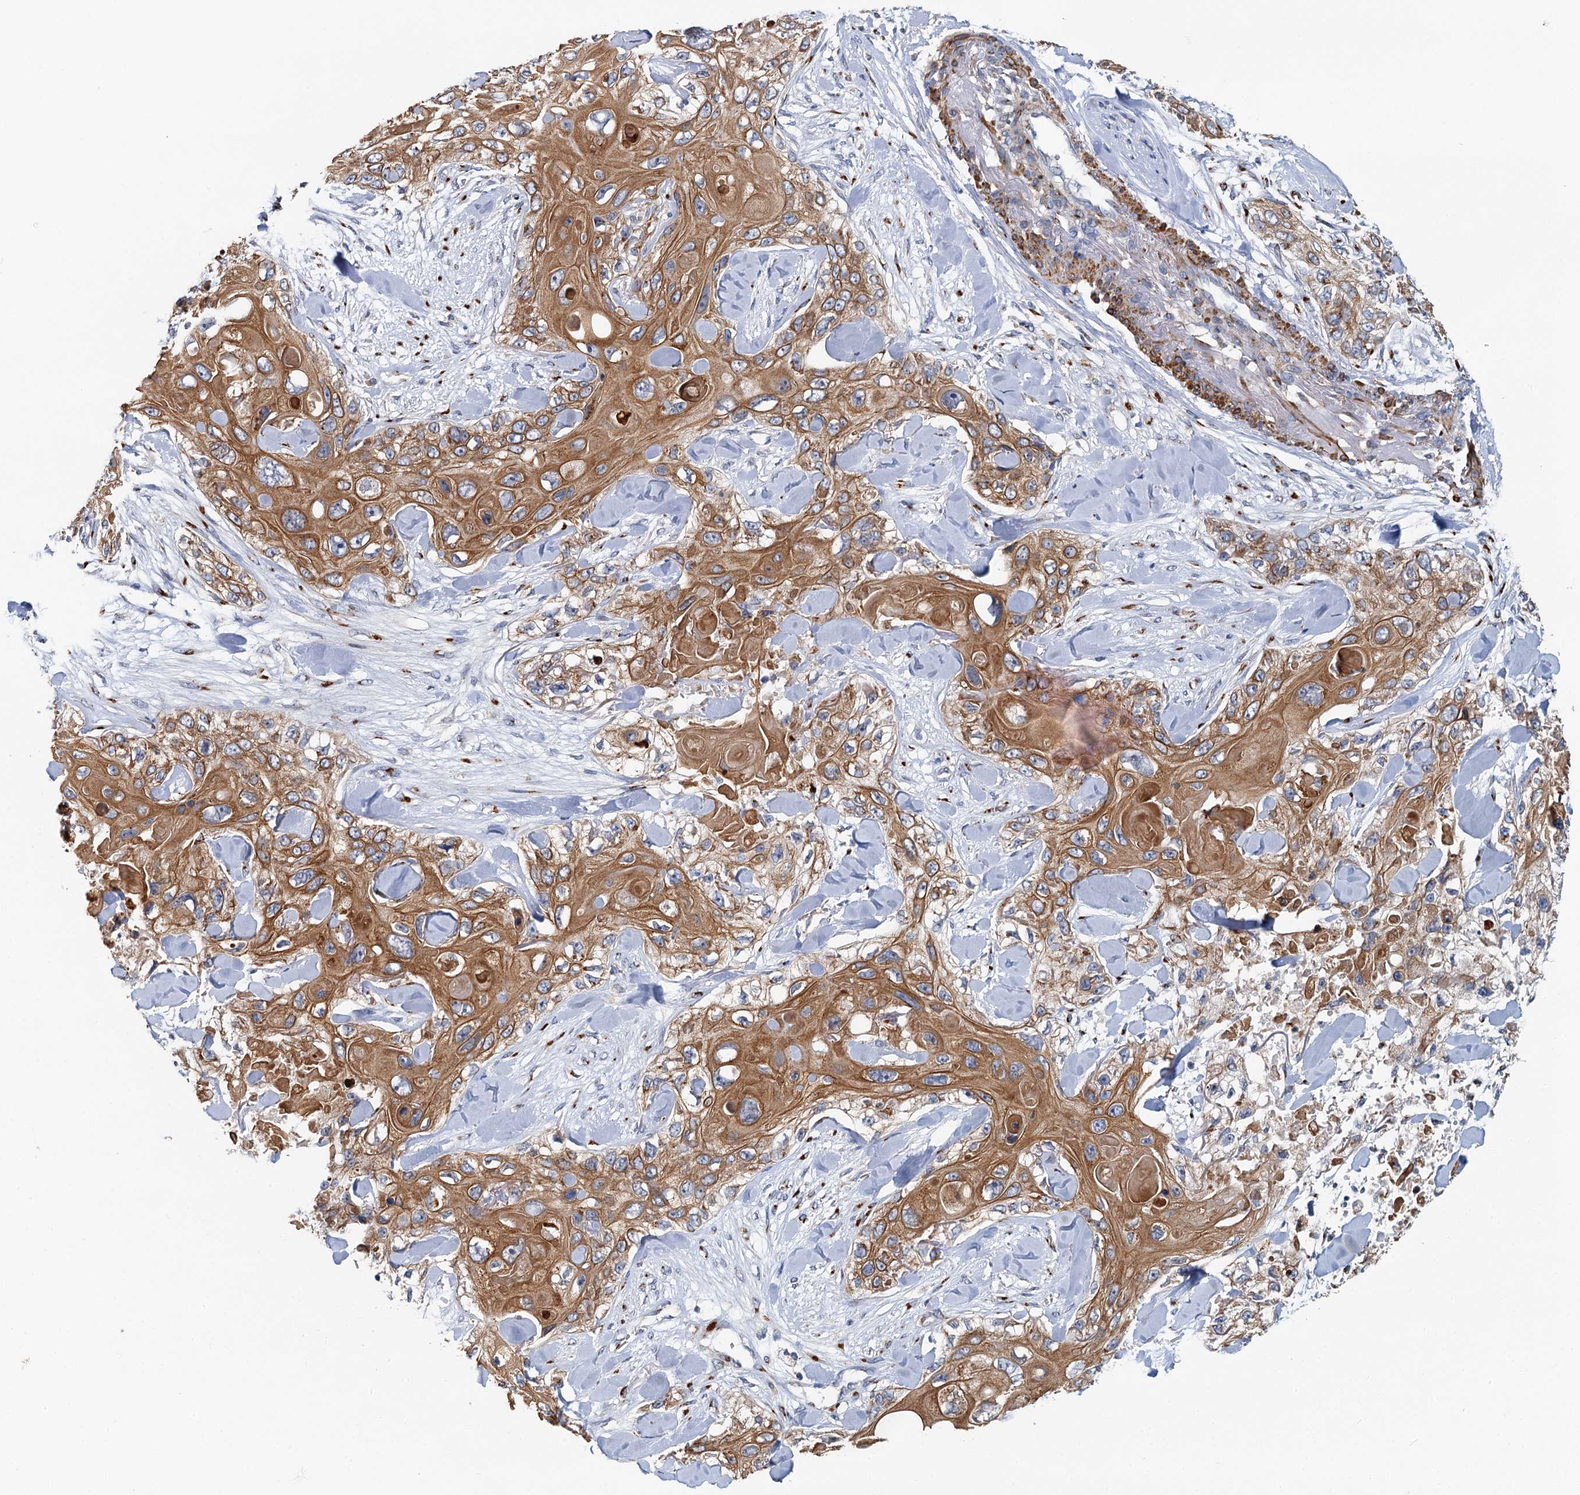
{"staining": {"intensity": "moderate", "quantity": ">75%", "location": "cytoplasmic/membranous"}, "tissue": "skin cancer", "cell_type": "Tumor cells", "image_type": "cancer", "snomed": [{"axis": "morphology", "description": "Normal tissue, NOS"}, {"axis": "morphology", "description": "Squamous cell carcinoma, NOS"}, {"axis": "topography", "description": "Skin"}], "caption": "Protein staining shows moderate cytoplasmic/membranous expression in approximately >75% of tumor cells in skin cancer (squamous cell carcinoma).", "gene": "BET1L", "patient": {"sex": "male", "age": 72}}